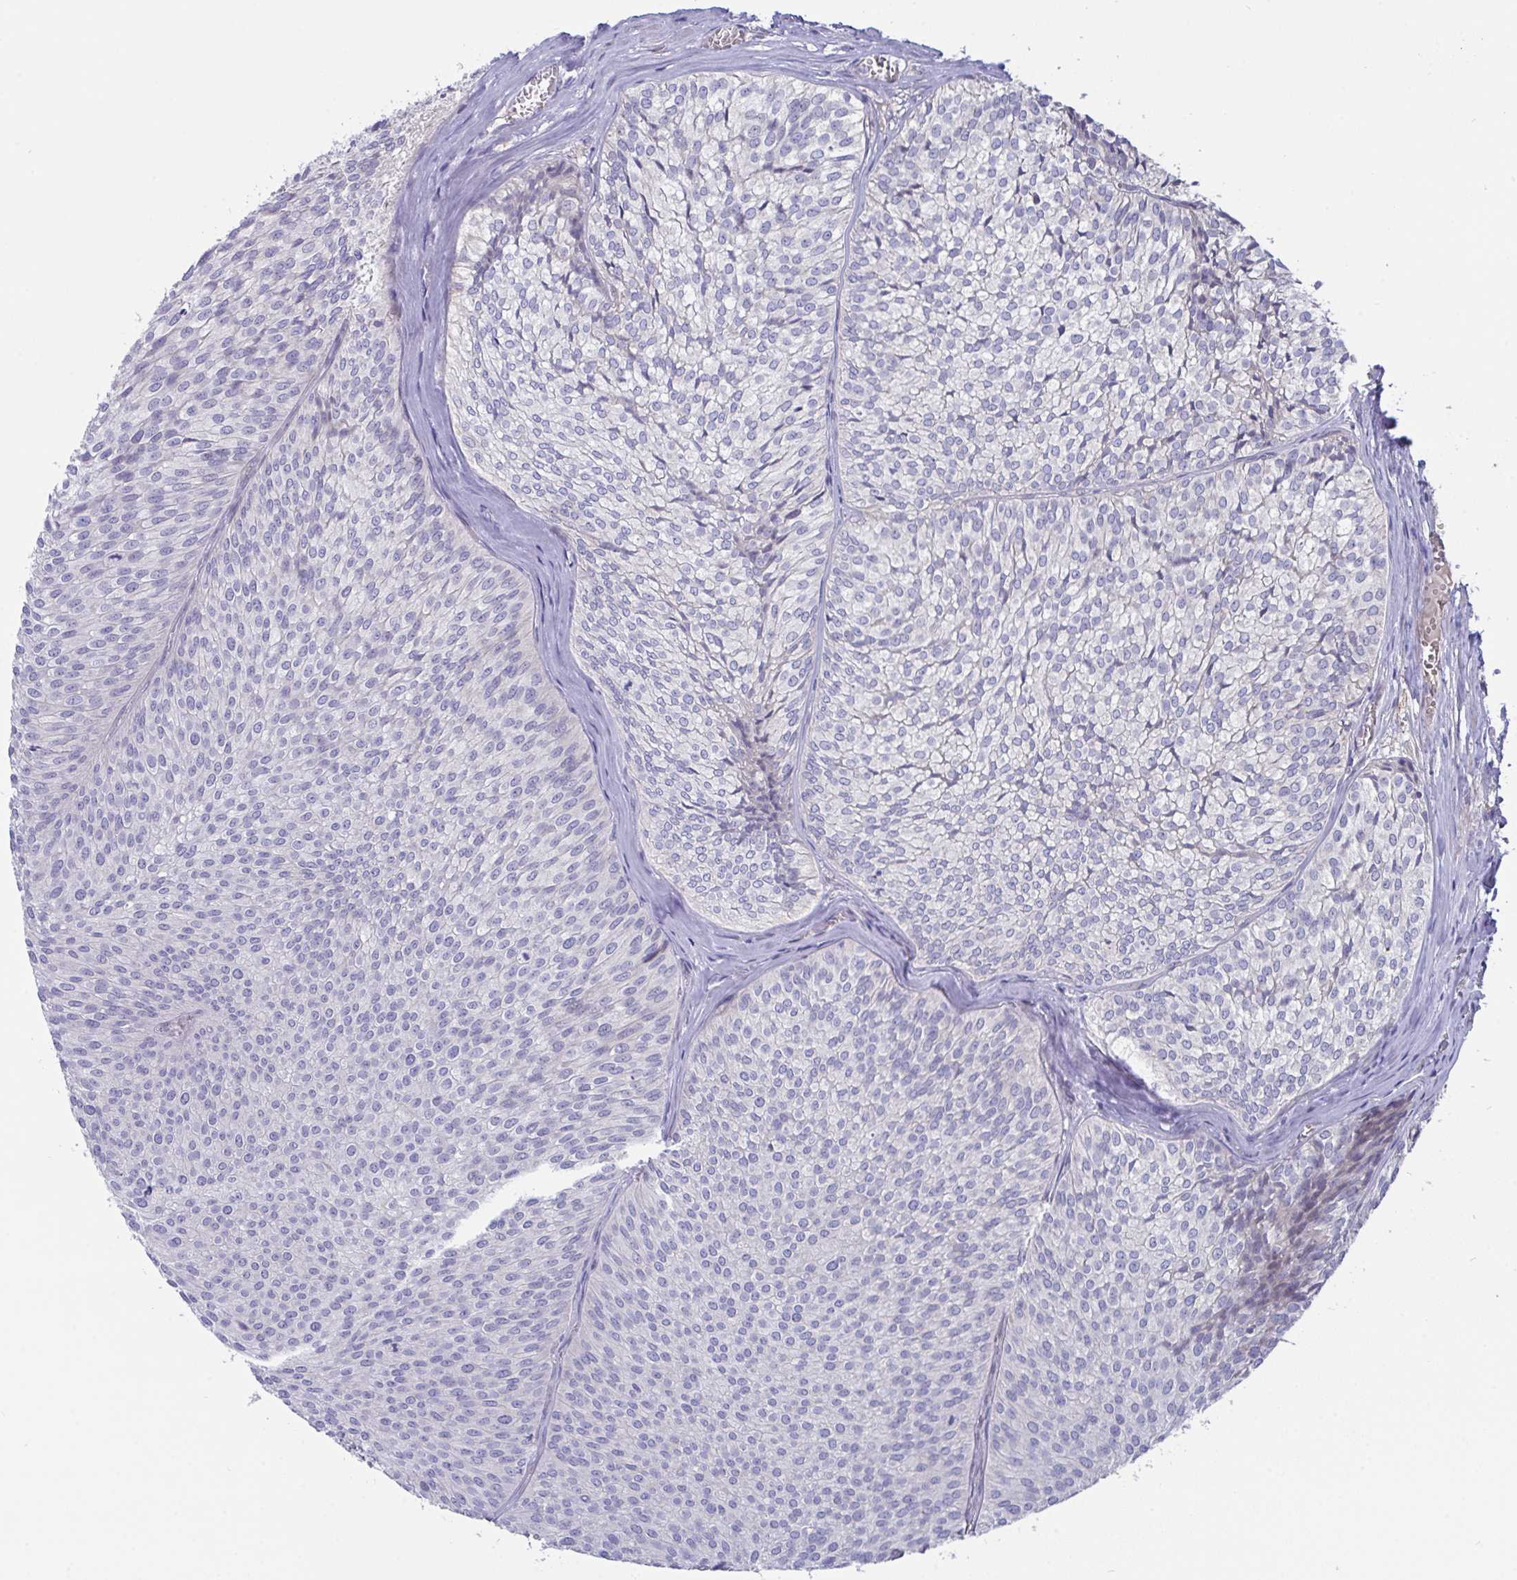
{"staining": {"intensity": "negative", "quantity": "none", "location": "none"}, "tissue": "urothelial cancer", "cell_type": "Tumor cells", "image_type": "cancer", "snomed": [{"axis": "morphology", "description": "Urothelial carcinoma, Low grade"}, {"axis": "topography", "description": "Urinary bladder"}], "caption": "This is a image of immunohistochemistry staining of urothelial cancer, which shows no expression in tumor cells.", "gene": "L3HYPDH", "patient": {"sex": "male", "age": 91}}